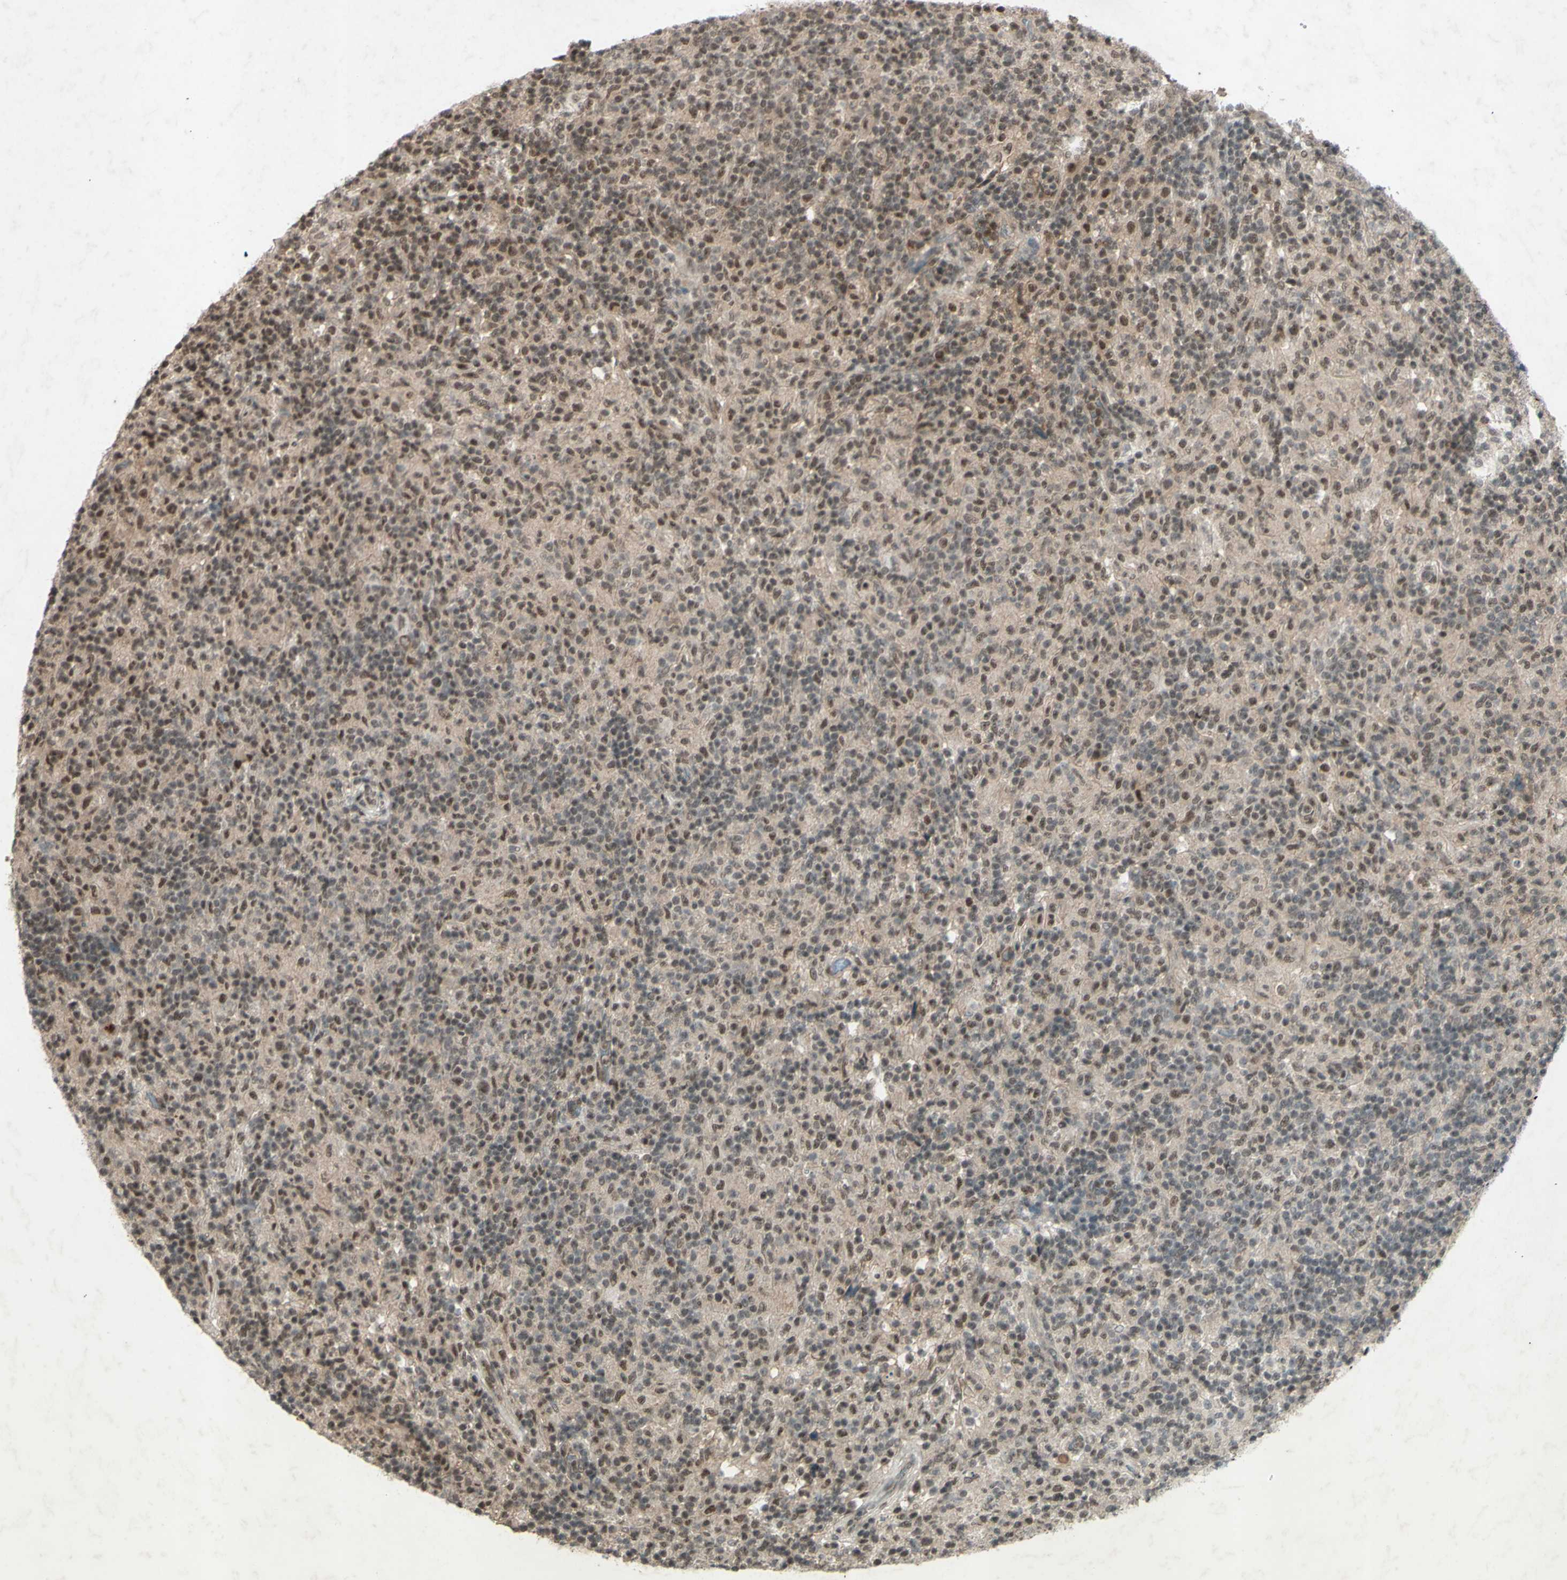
{"staining": {"intensity": "weak", "quantity": ">75%", "location": "cytoplasmic/membranous,nuclear"}, "tissue": "lymphoma", "cell_type": "Tumor cells", "image_type": "cancer", "snomed": [{"axis": "morphology", "description": "Hodgkin's disease, NOS"}, {"axis": "topography", "description": "Lymph node"}], "caption": "IHC image of neoplastic tissue: human Hodgkin's disease stained using immunohistochemistry shows low levels of weak protein expression localized specifically in the cytoplasmic/membranous and nuclear of tumor cells, appearing as a cytoplasmic/membranous and nuclear brown color.", "gene": "SNW1", "patient": {"sex": "male", "age": 70}}